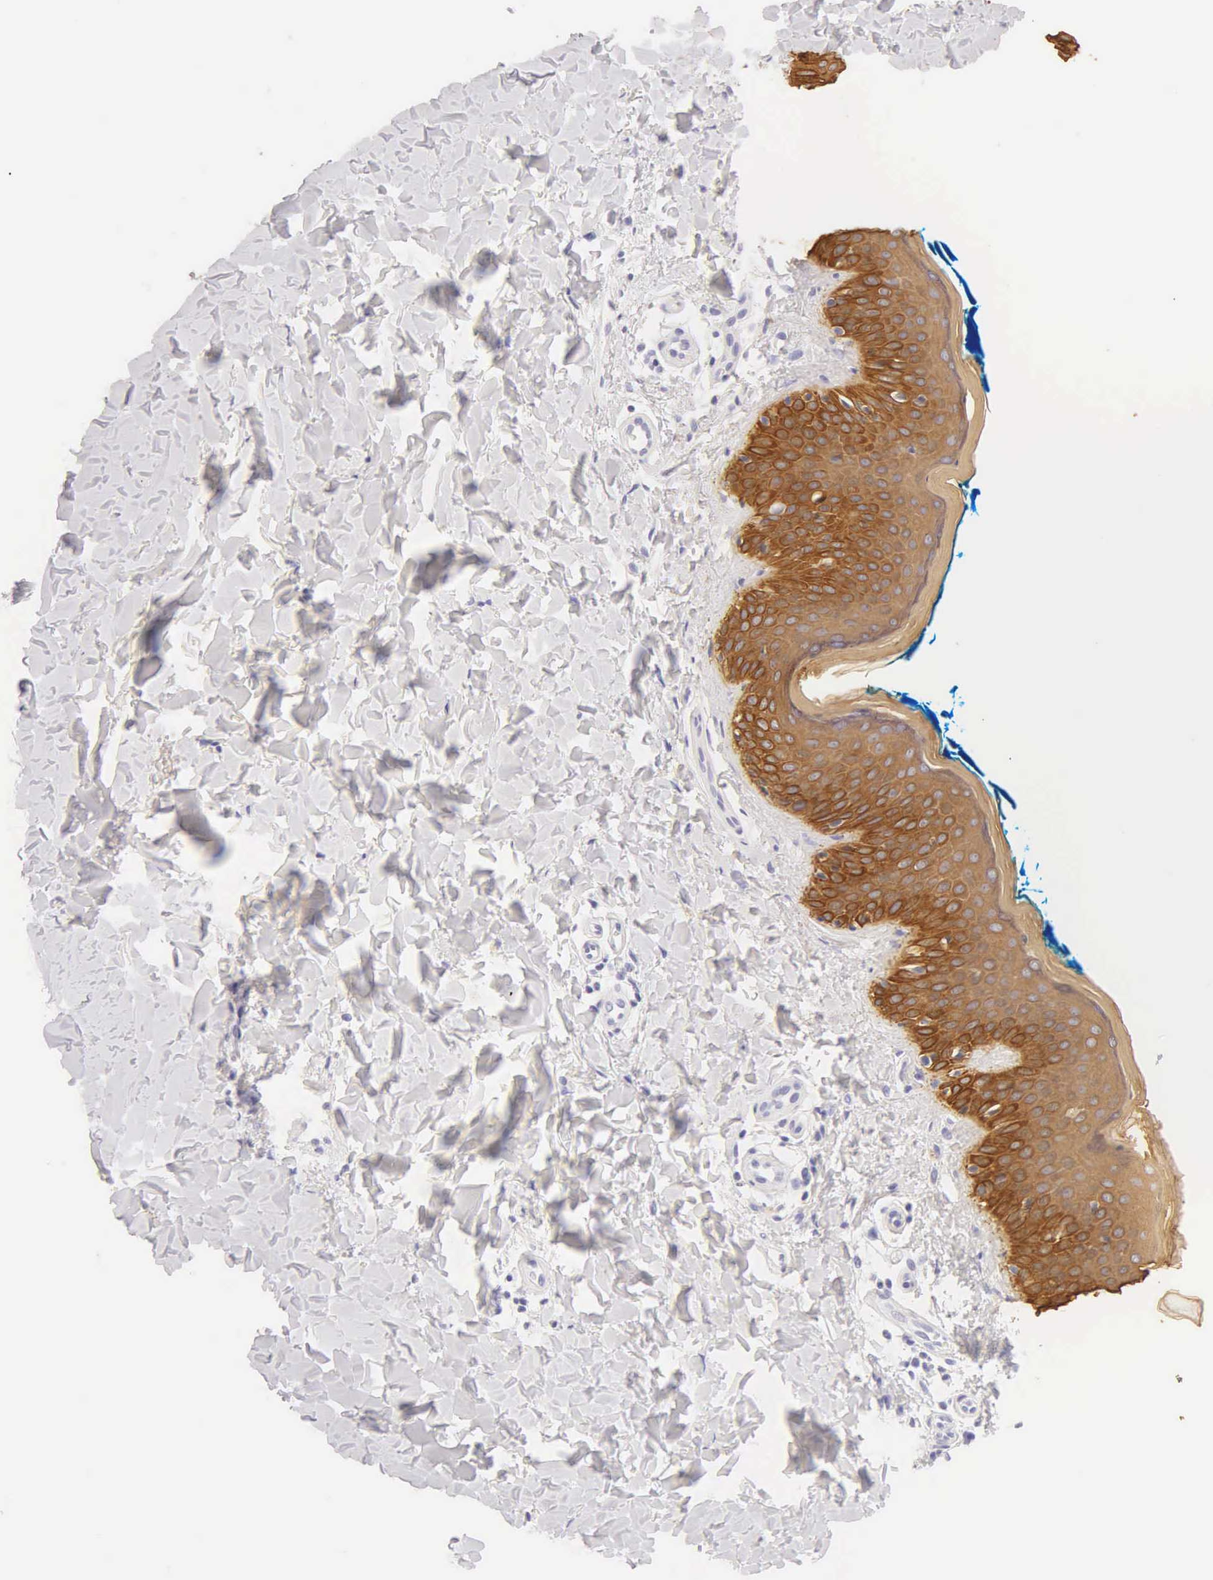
{"staining": {"intensity": "negative", "quantity": "none", "location": "none"}, "tissue": "skin", "cell_type": "Fibroblasts", "image_type": "normal", "snomed": [{"axis": "morphology", "description": "Normal tissue, NOS"}, {"axis": "topography", "description": "Skin"}], "caption": "Immunohistochemical staining of benign skin displays no significant expression in fibroblasts. Brightfield microscopy of immunohistochemistry (IHC) stained with DAB (3,3'-diaminobenzidine) (brown) and hematoxylin (blue), captured at high magnification.", "gene": "KRT14", "patient": {"sex": "female", "age": 17}}